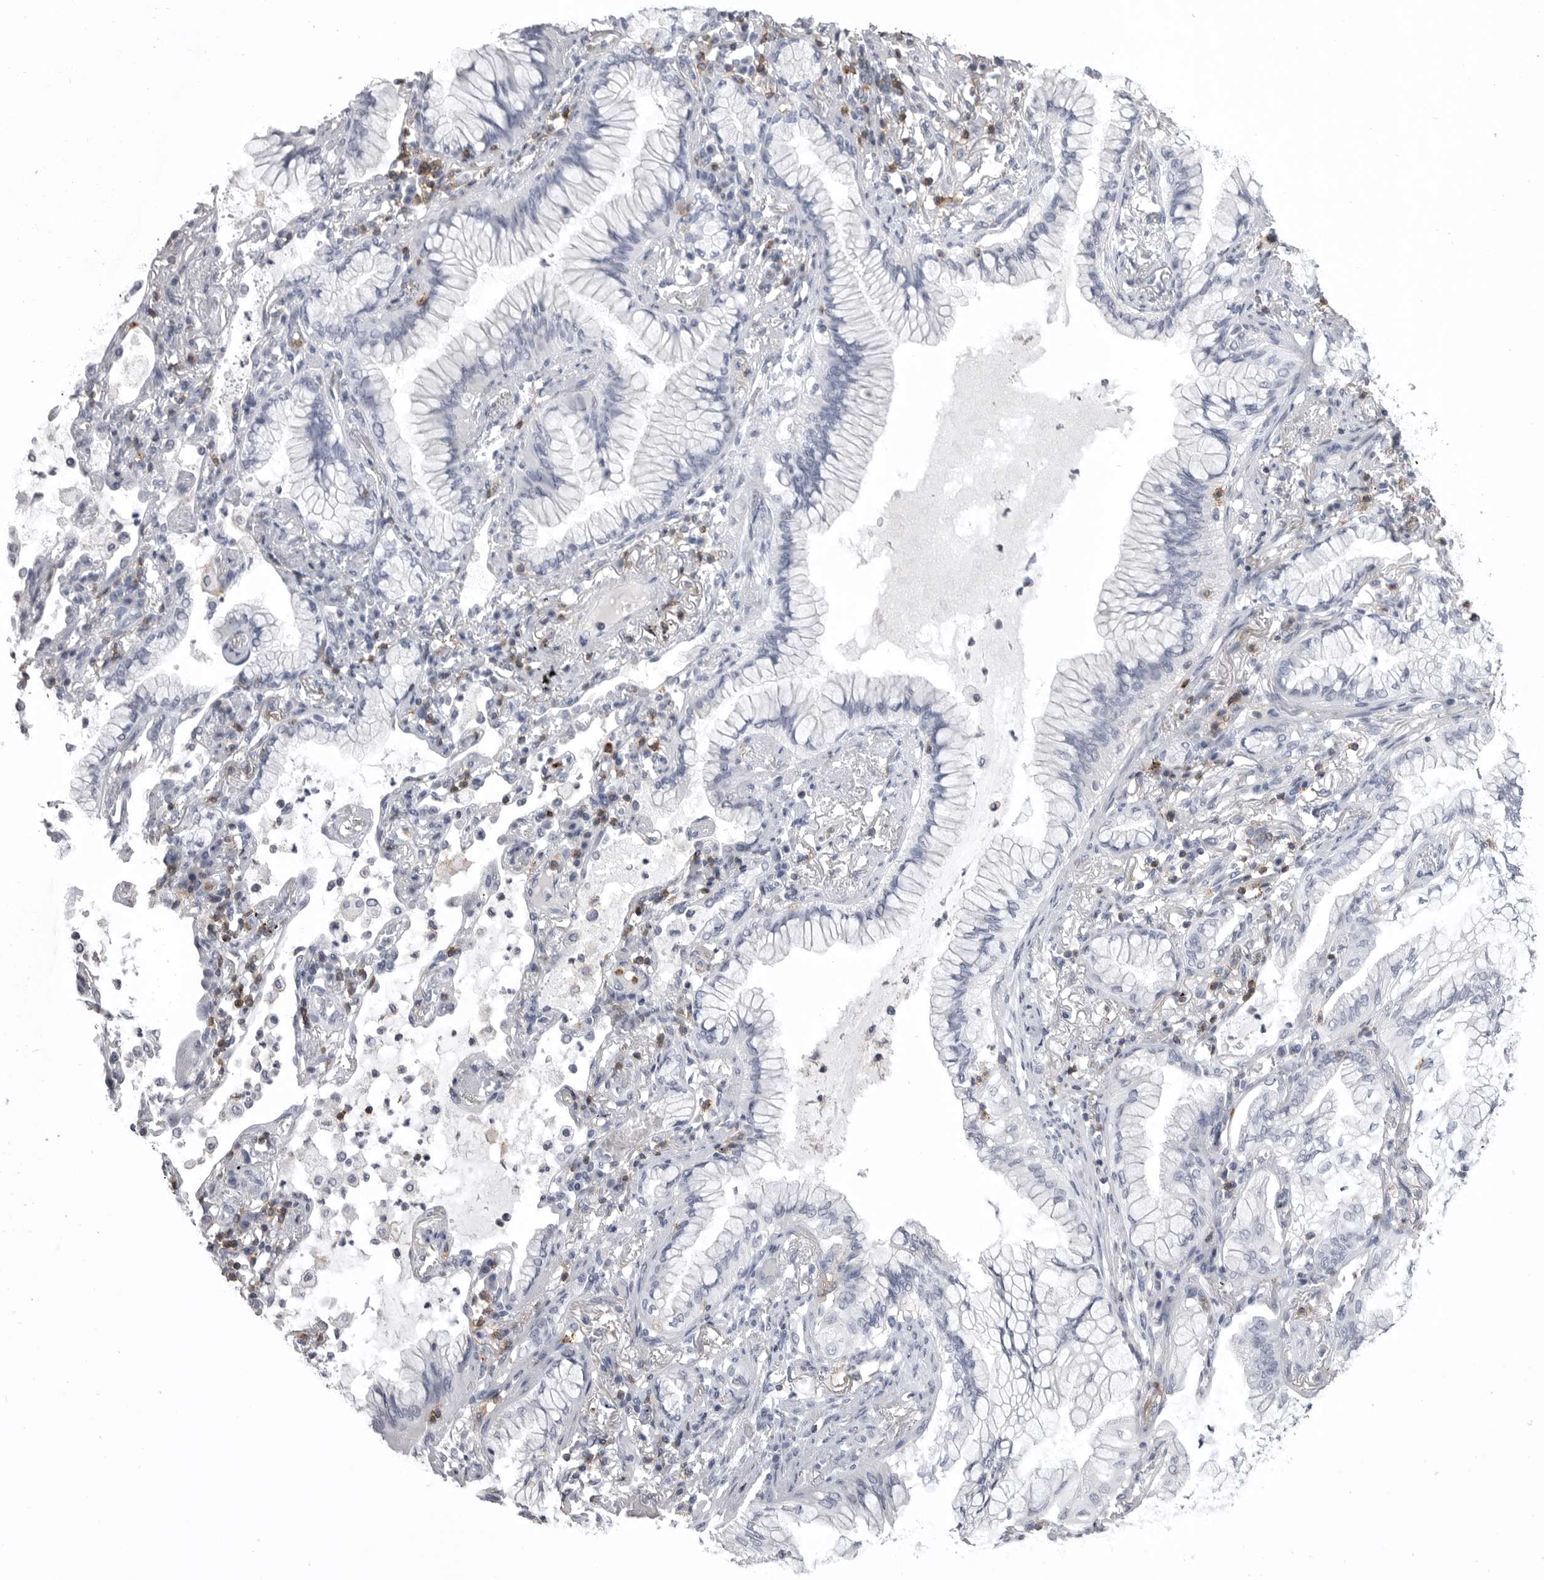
{"staining": {"intensity": "negative", "quantity": "none", "location": "none"}, "tissue": "lung cancer", "cell_type": "Tumor cells", "image_type": "cancer", "snomed": [{"axis": "morphology", "description": "Adenocarcinoma, NOS"}, {"axis": "topography", "description": "Lung"}], "caption": "DAB immunohistochemical staining of adenocarcinoma (lung) exhibits no significant positivity in tumor cells.", "gene": "ITGAL", "patient": {"sex": "female", "age": 70}}